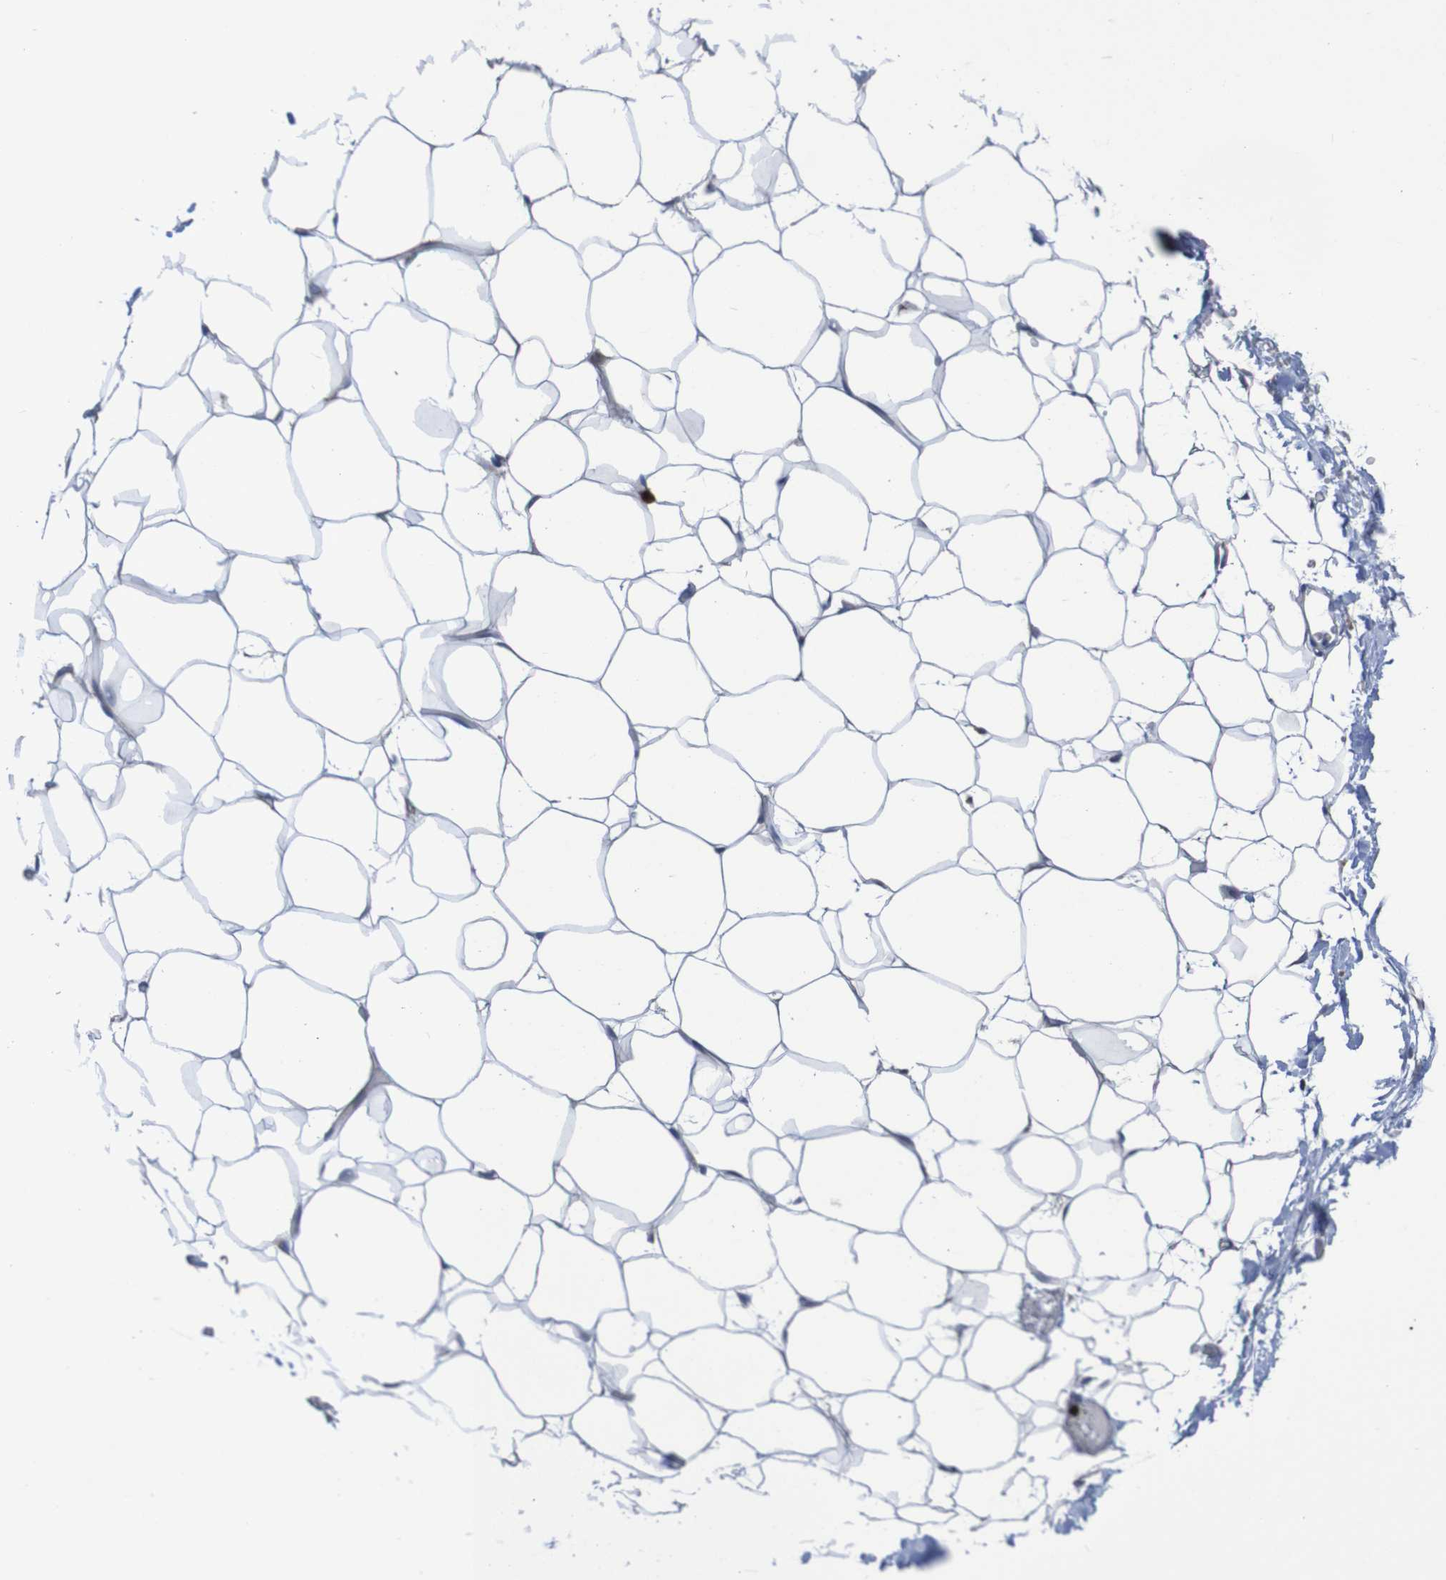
{"staining": {"intensity": "negative", "quantity": "none", "location": "none"}, "tissue": "adipose tissue", "cell_type": "Adipocytes", "image_type": "normal", "snomed": [{"axis": "morphology", "description": "Normal tissue, NOS"}, {"axis": "topography", "description": "Breast"}, {"axis": "topography", "description": "Adipose tissue"}], "caption": "Adipocytes show no significant expression in unremarkable adipose tissue. (Immunohistochemistry, brightfield microscopy, high magnification).", "gene": "PARP4", "patient": {"sex": "female", "age": 25}}